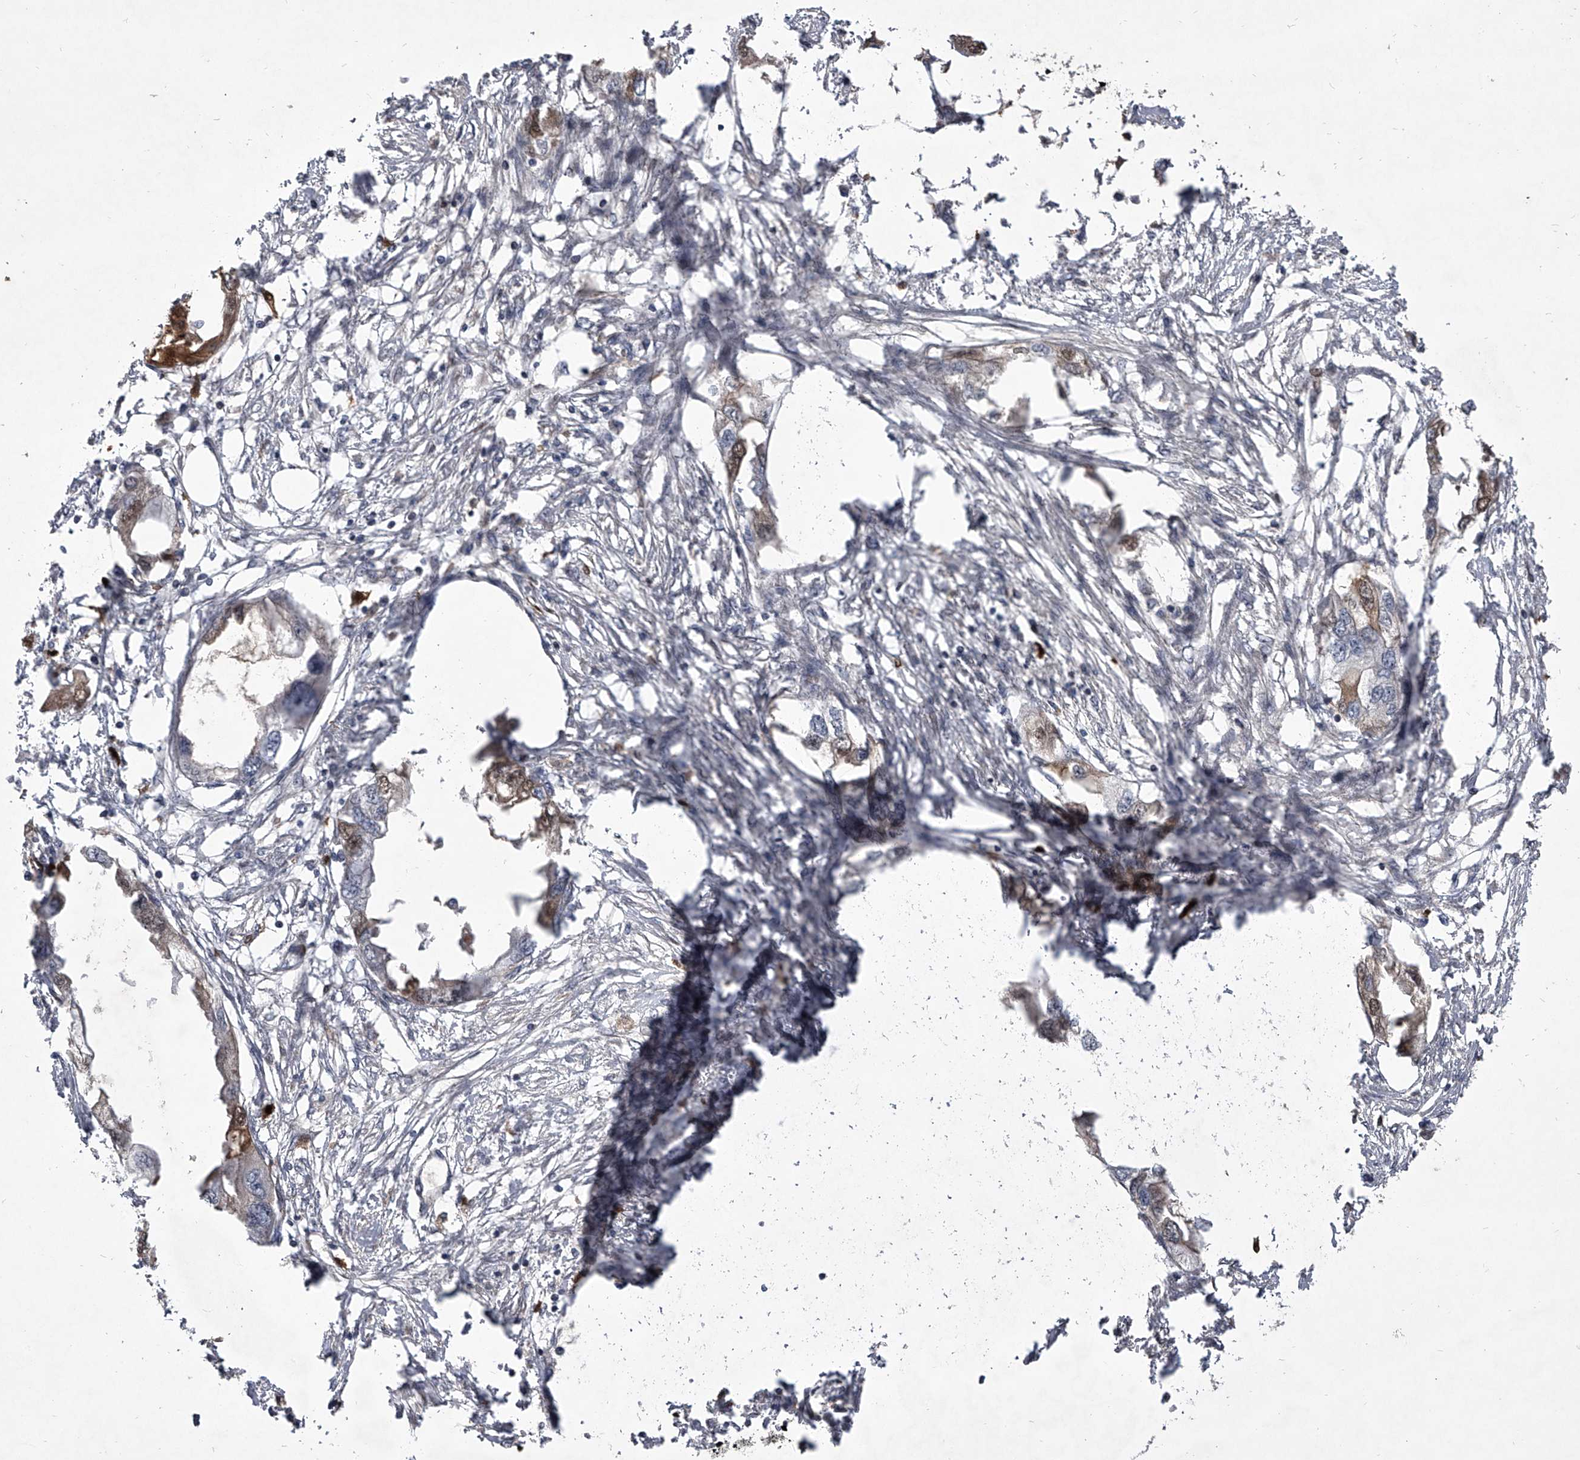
{"staining": {"intensity": "weak", "quantity": "<25%", "location": "cytoplasmic/membranous"}, "tissue": "endometrial cancer", "cell_type": "Tumor cells", "image_type": "cancer", "snomed": [{"axis": "morphology", "description": "Adenocarcinoma, NOS"}, {"axis": "morphology", "description": "Adenocarcinoma, metastatic, NOS"}, {"axis": "topography", "description": "Adipose tissue"}, {"axis": "topography", "description": "Endometrium"}], "caption": "This is an immunohistochemistry photomicrograph of human metastatic adenocarcinoma (endometrial). There is no expression in tumor cells.", "gene": "HEATR6", "patient": {"sex": "female", "age": 67}}